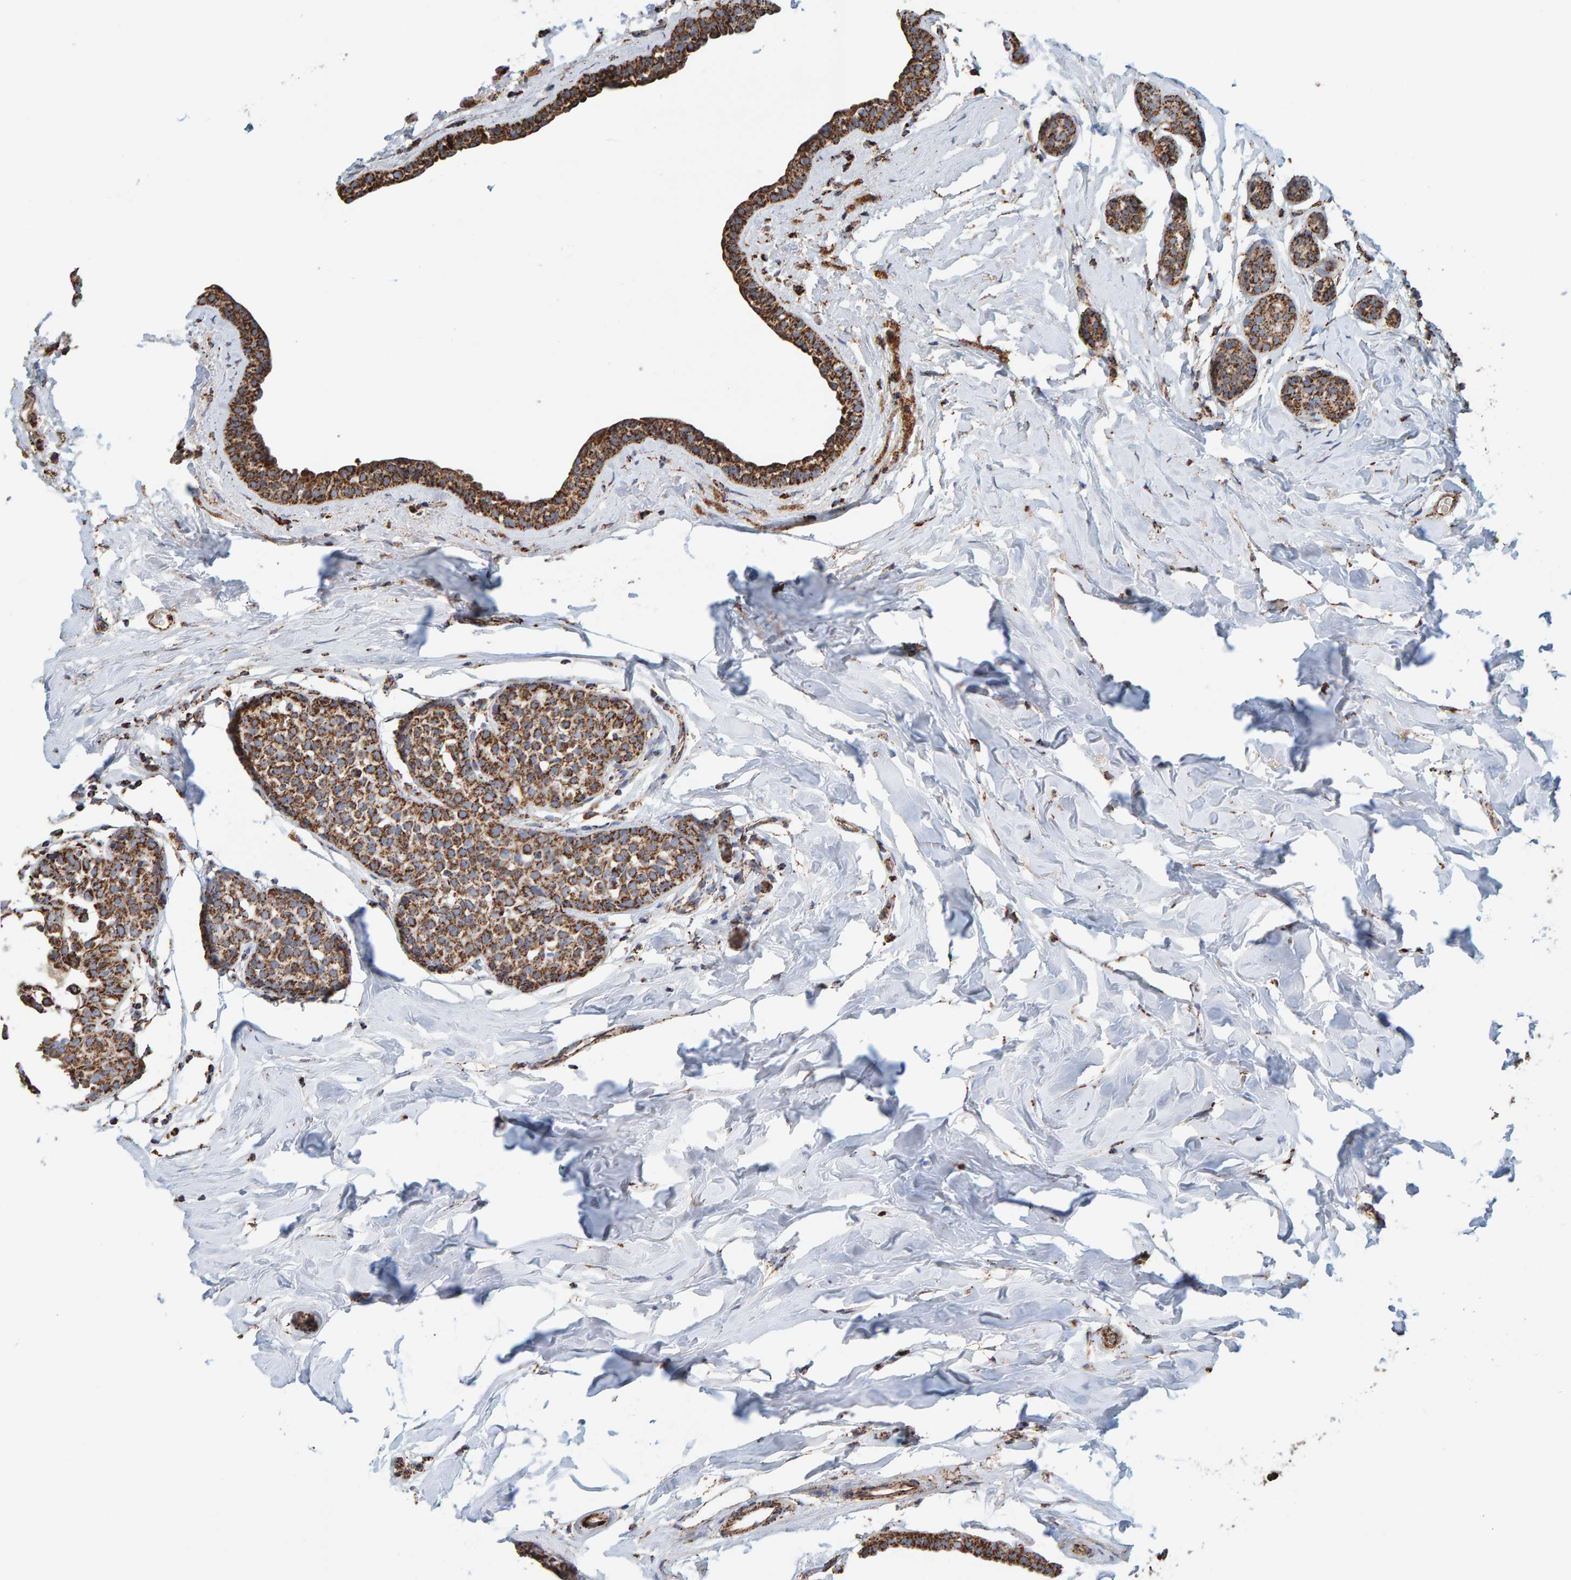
{"staining": {"intensity": "strong", "quantity": ">75%", "location": "cytoplasmic/membranous"}, "tissue": "breast cancer", "cell_type": "Tumor cells", "image_type": "cancer", "snomed": [{"axis": "morphology", "description": "Duct carcinoma"}, {"axis": "topography", "description": "Breast"}], "caption": "A high amount of strong cytoplasmic/membranous positivity is seen in about >75% of tumor cells in breast cancer (intraductal carcinoma) tissue.", "gene": "MRPL45", "patient": {"sex": "female", "age": 55}}